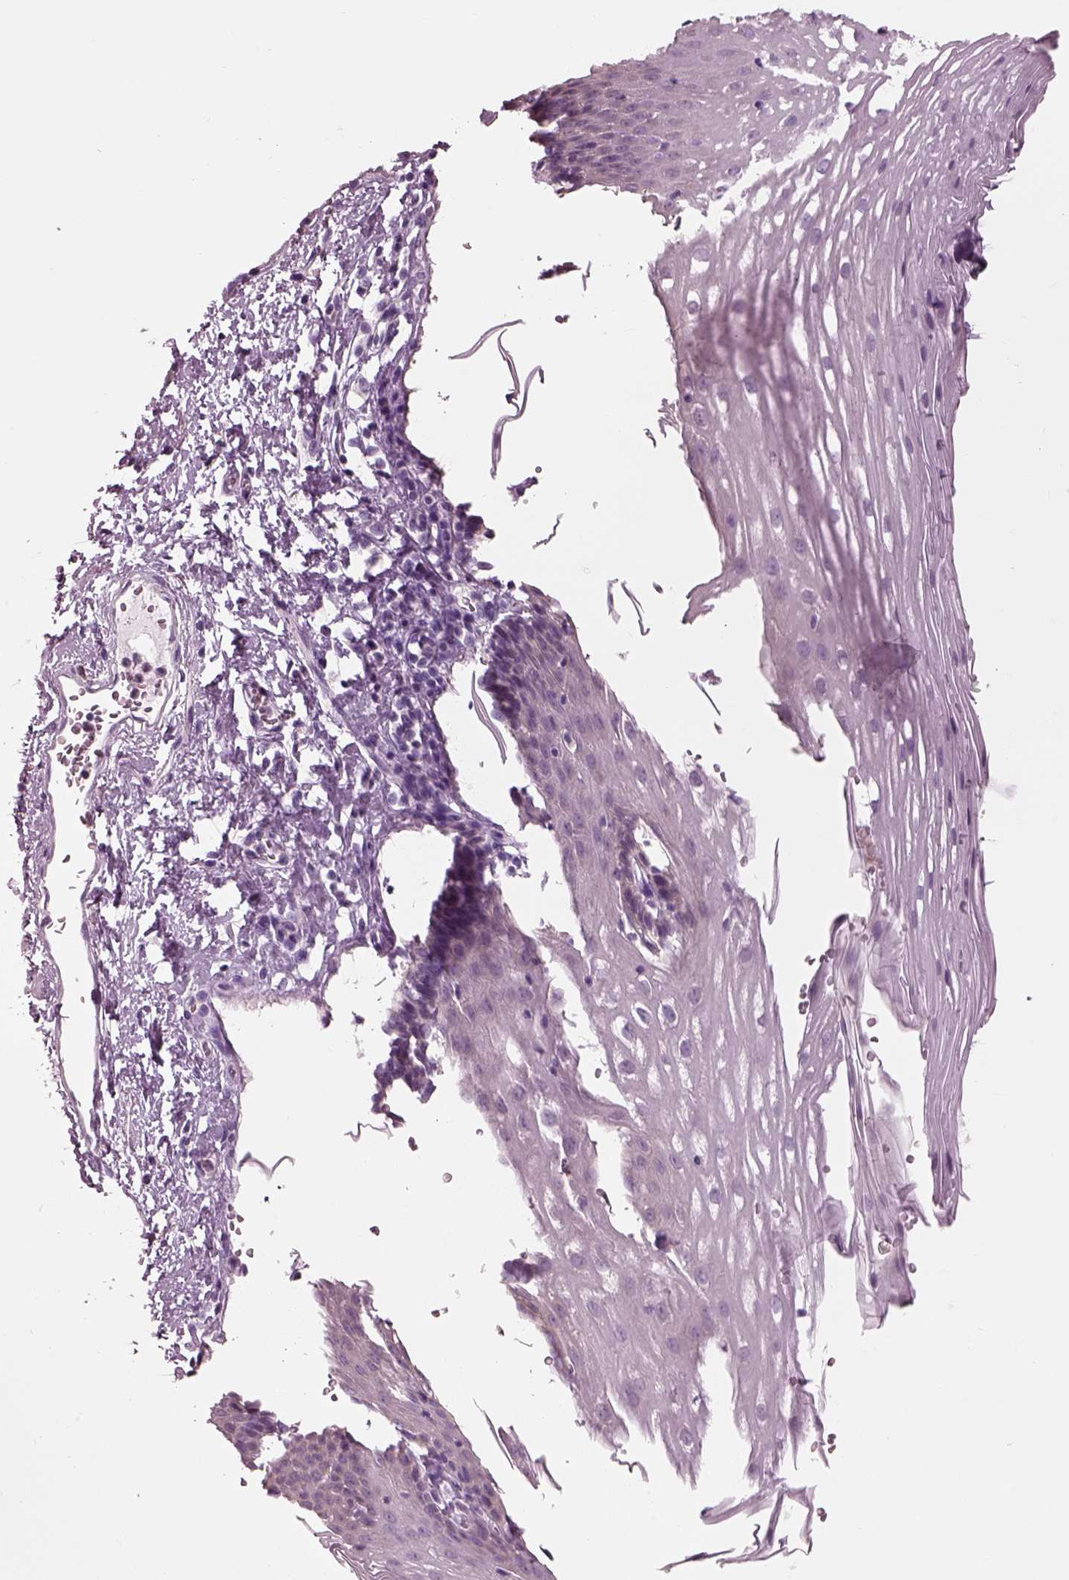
{"staining": {"intensity": "negative", "quantity": "none", "location": "none"}, "tissue": "esophagus", "cell_type": "Squamous epithelial cells", "image_type": "normal", "snomed": [{"axis": "morphology", "description": "Normal tissue, NOS"}, {"axis": "topography", "description": "Esophagus"}], "caption": "DAB (3,3'-diaminobenzidine) immunohistochemical staining of benign human esophagus demonstrates no significant expression in squamous epithelial cells. (Immunohistochemistry (ihc), brightfield microscopy, high magnification).", "gene": "SLC27A2", "patient": {"sex": "male", "age": 62}}